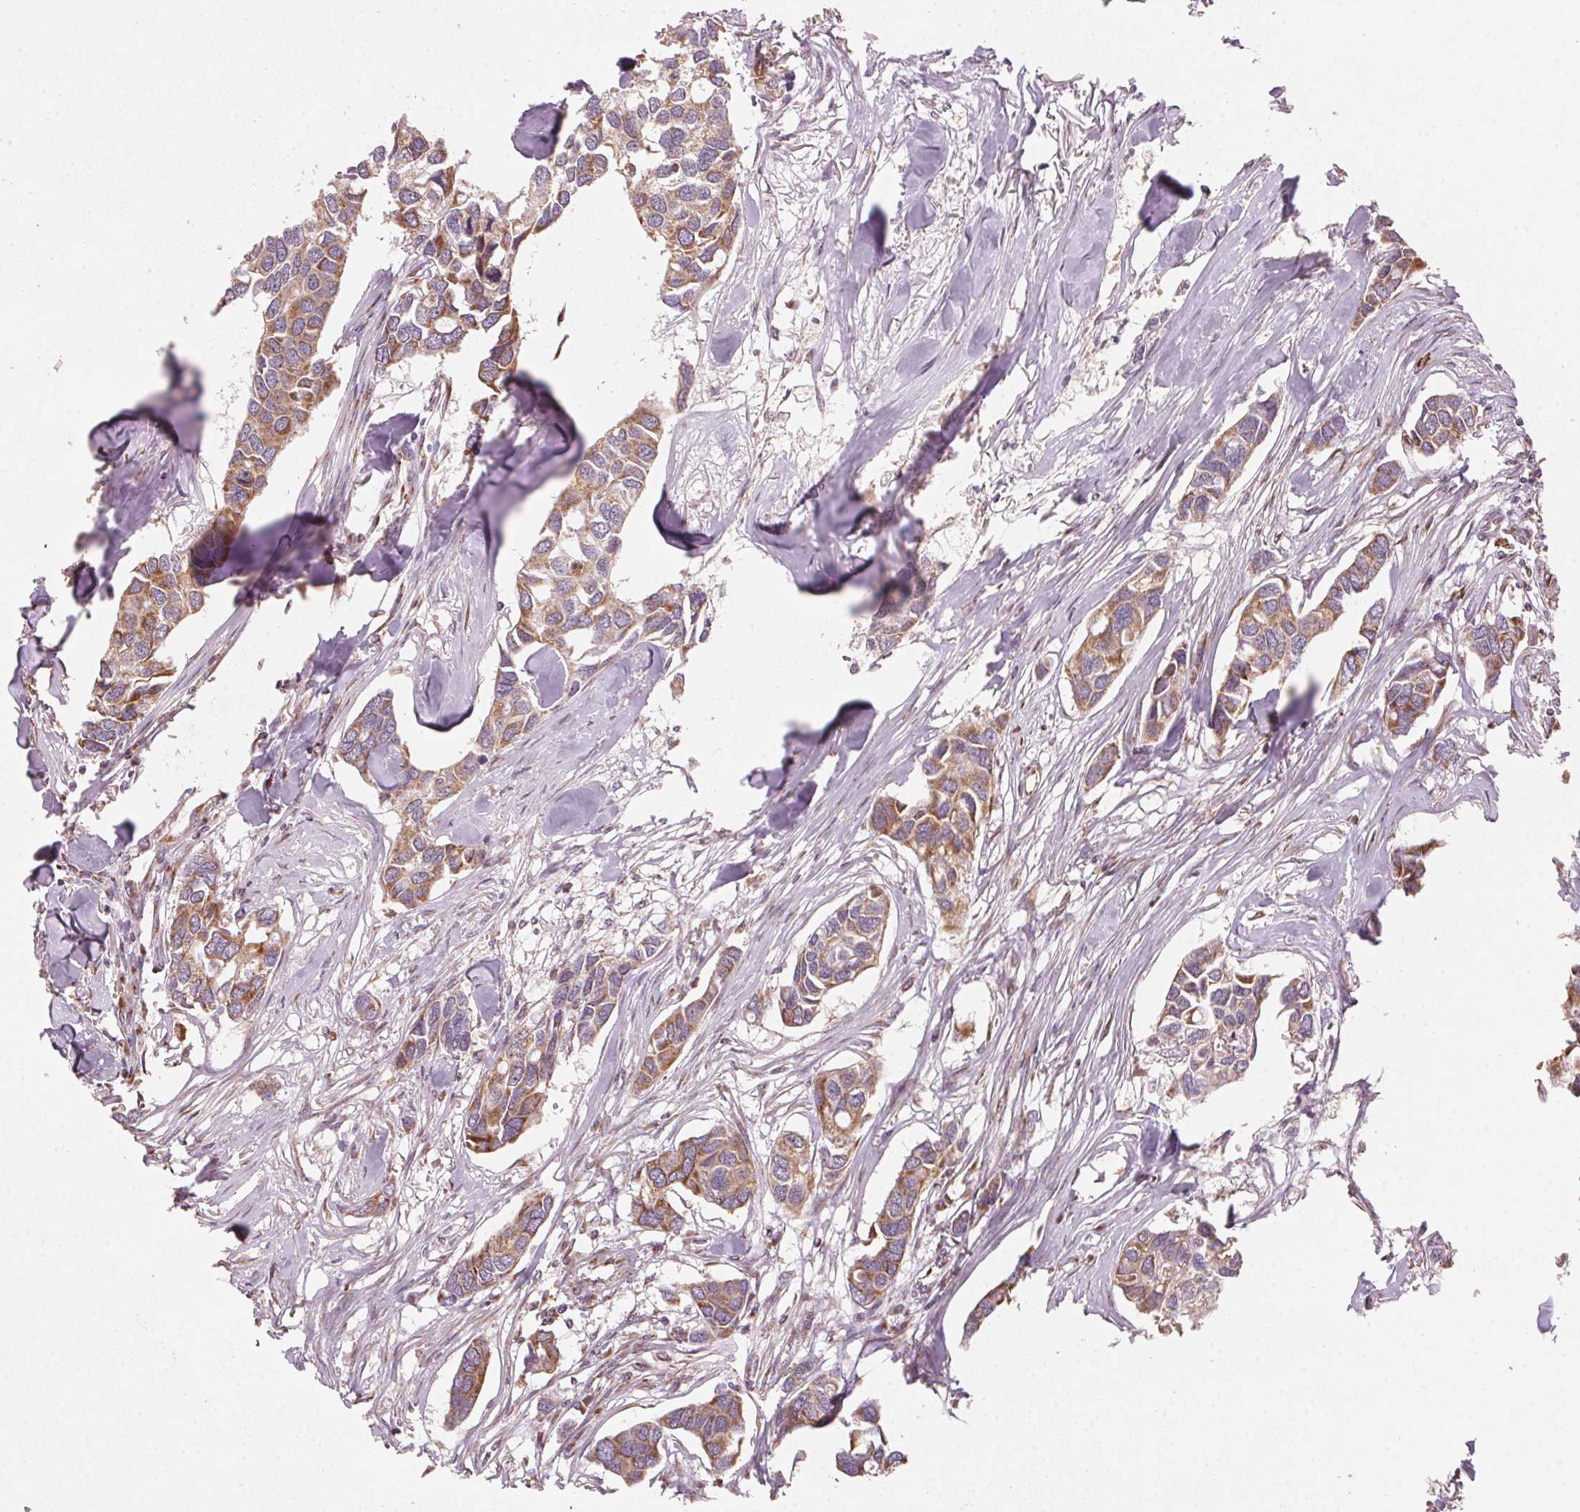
{"staining": {"intensity": "moderate", "quantity": ">75%", "location": "cytoplasmic/membranous"}, "tissue": "breast cancer", "cell_type": "Tumor cells", "image_type": "cancer", "snomed": [{"axis": "morphology", "description": "Duct carcinoma"}, {"axis": "topography", "description": "Breast"}], "caption": "About >75% of tumor cells in human breast cancer (infiltrating ductal carcinoma) demonstrate moderate cytoplasmic/membranous protein positivity as visualized by brown immunohistochemical staining.", "gene": "TOMM70", "patient": {"sex": "female", "age": 83}}